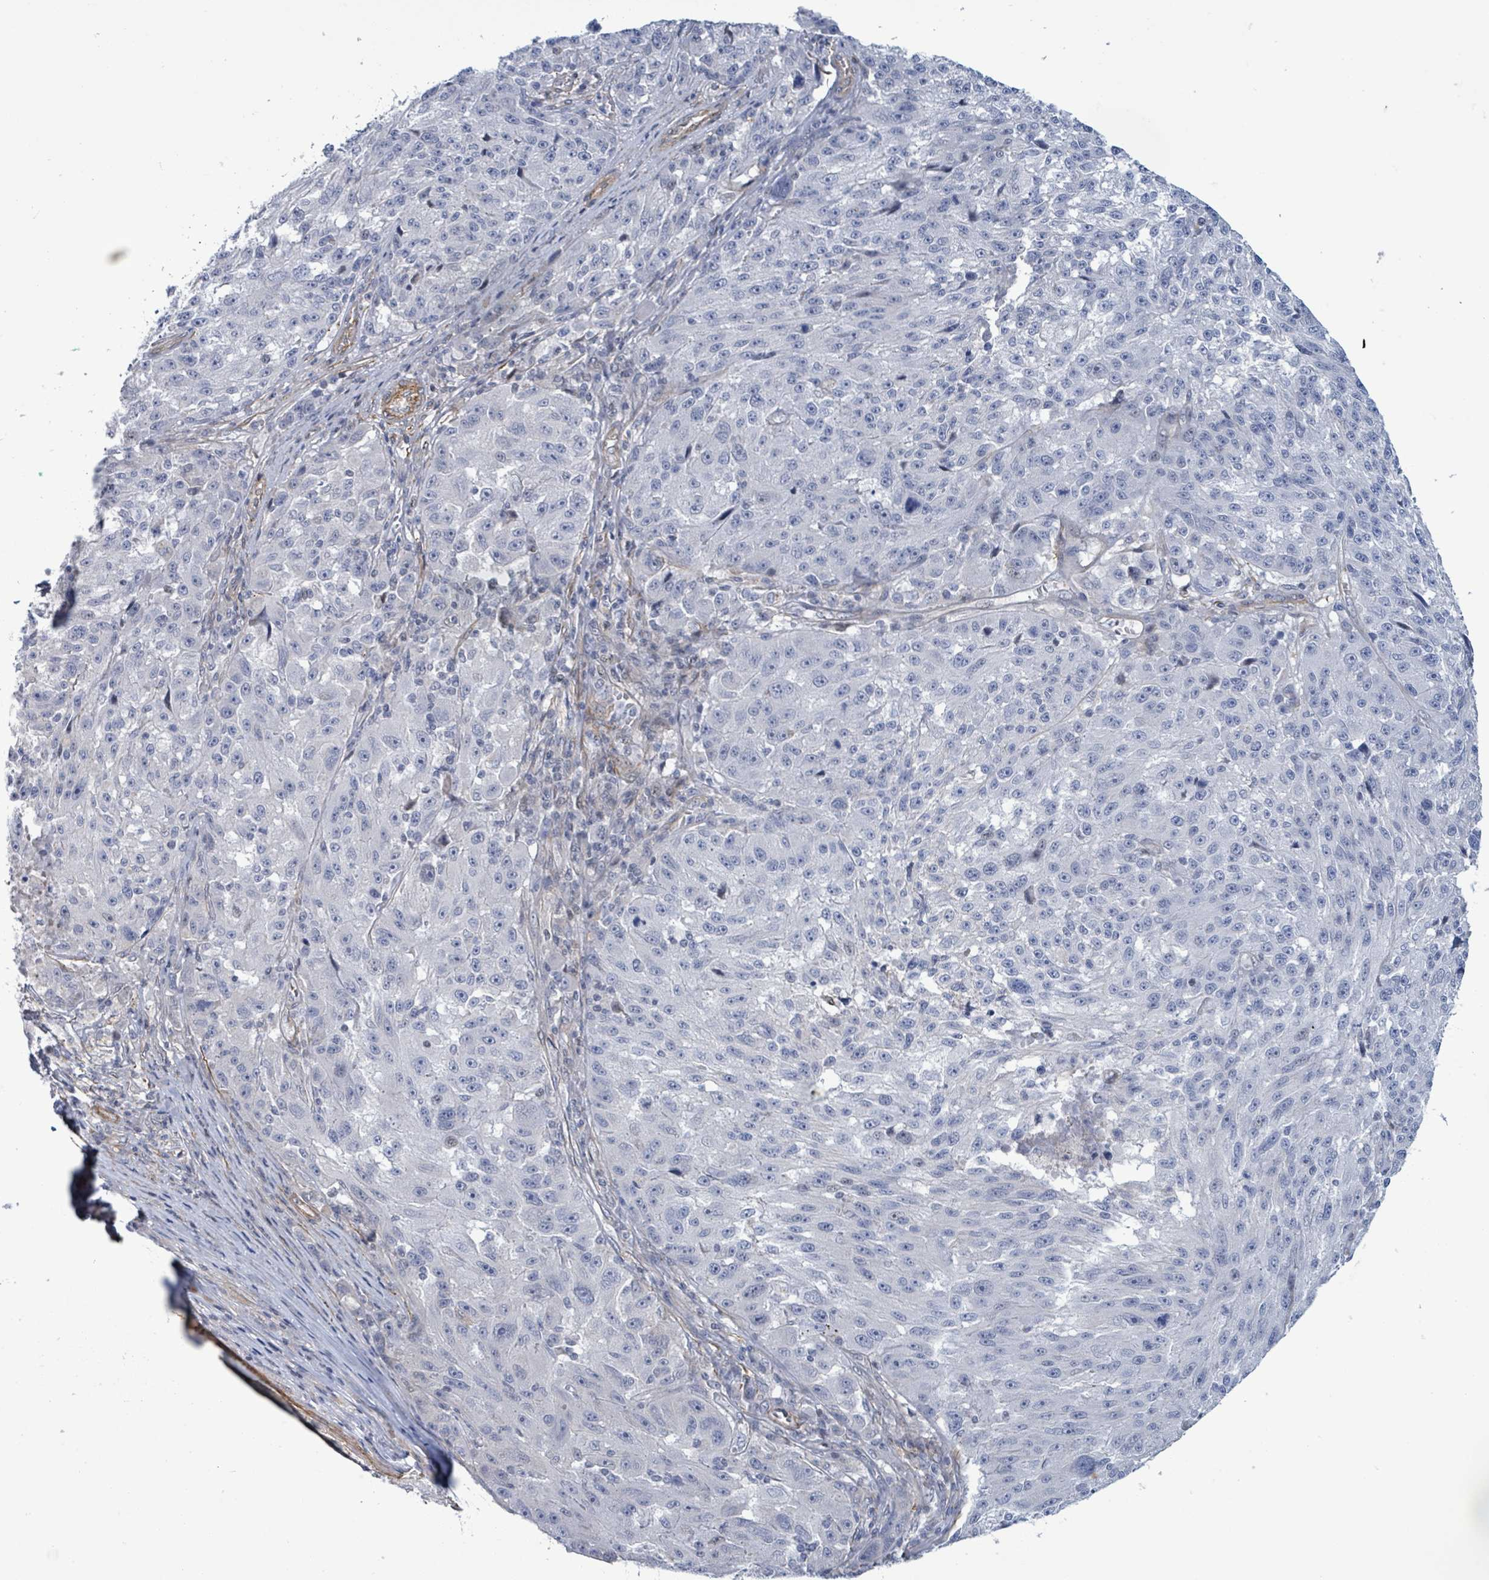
{"staining": {"intensity": "negative", "quantity": "none", "location": "none"}, "tissue": "melanoma", "cell_type": "Tumor cells", "image_type": "cancer", "snomed": [{"axis": "morphology", "description": "Malignant melanoma, NOS"}, {"axis": "topography", "description": "Skin"}], "caption": "This is an IHC micrograph of melanoma. There is no positivity in tumor cells.", "gene": "DMRTC1B", "patient": {"sex": "male", "age": 53}}